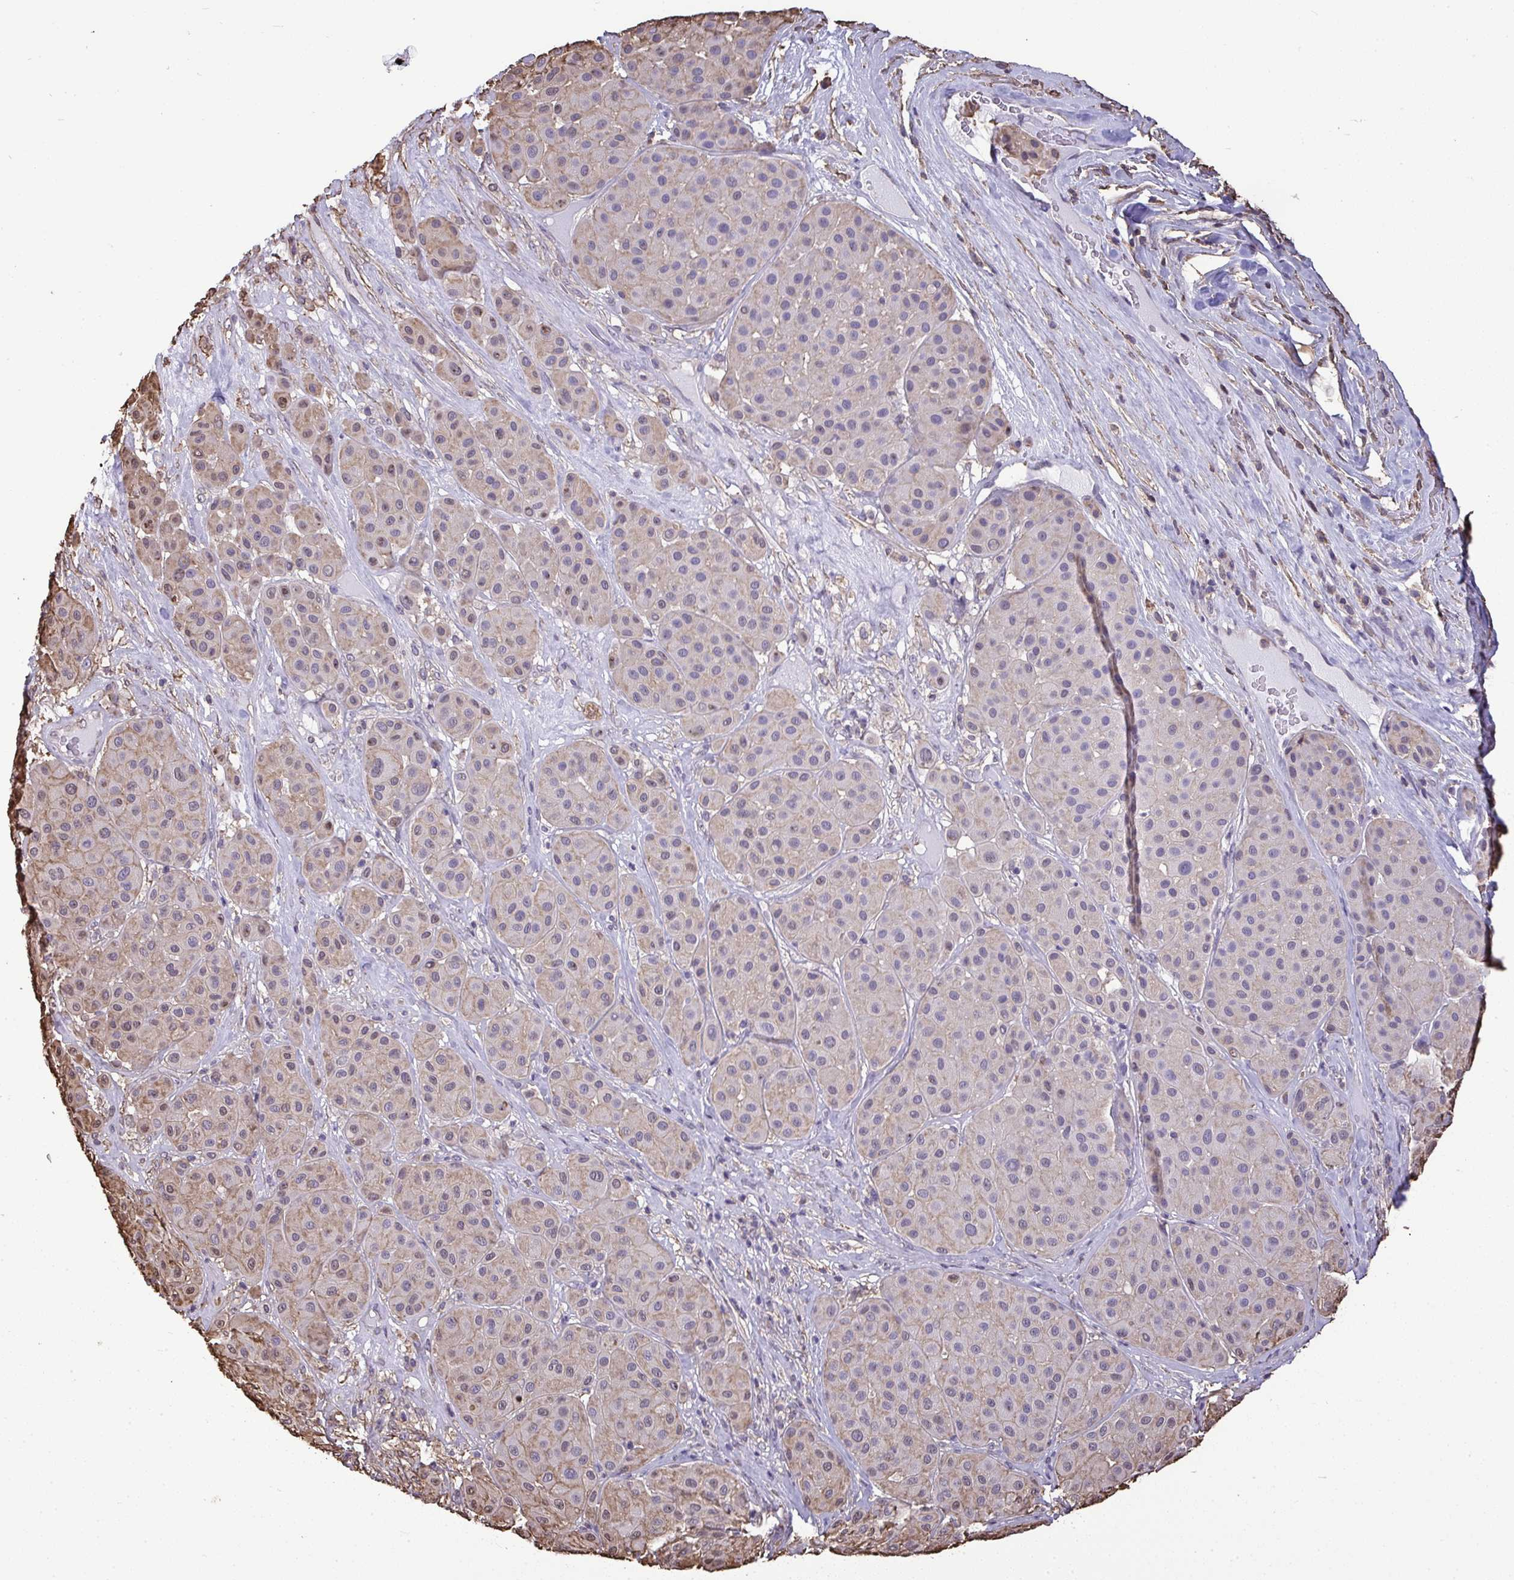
{"staining": {"intensity": "weak", "quantity": "<25%", "location": "cytoplasmic/membranous"}, "tissue": "melanoma", "cell_type": "Tumor cells", "image_type": "cancer", "snomed": [{"axis": "morphology", "description": "Malignant melanoma, Metastatic site"}, {"axis": "topography", "description": "Smooth muscle"}], "caption": "High magnification brightfield microscopy of malignant melanoma (metastatic site) stained with DAB (3,3'-diaminobenzidine) (brown) and counterstained with hematoxylin (blue): tumor cells show no significant staining.", "gene": "ANXA5", "patient": {"sex": "male", "age": 41}}